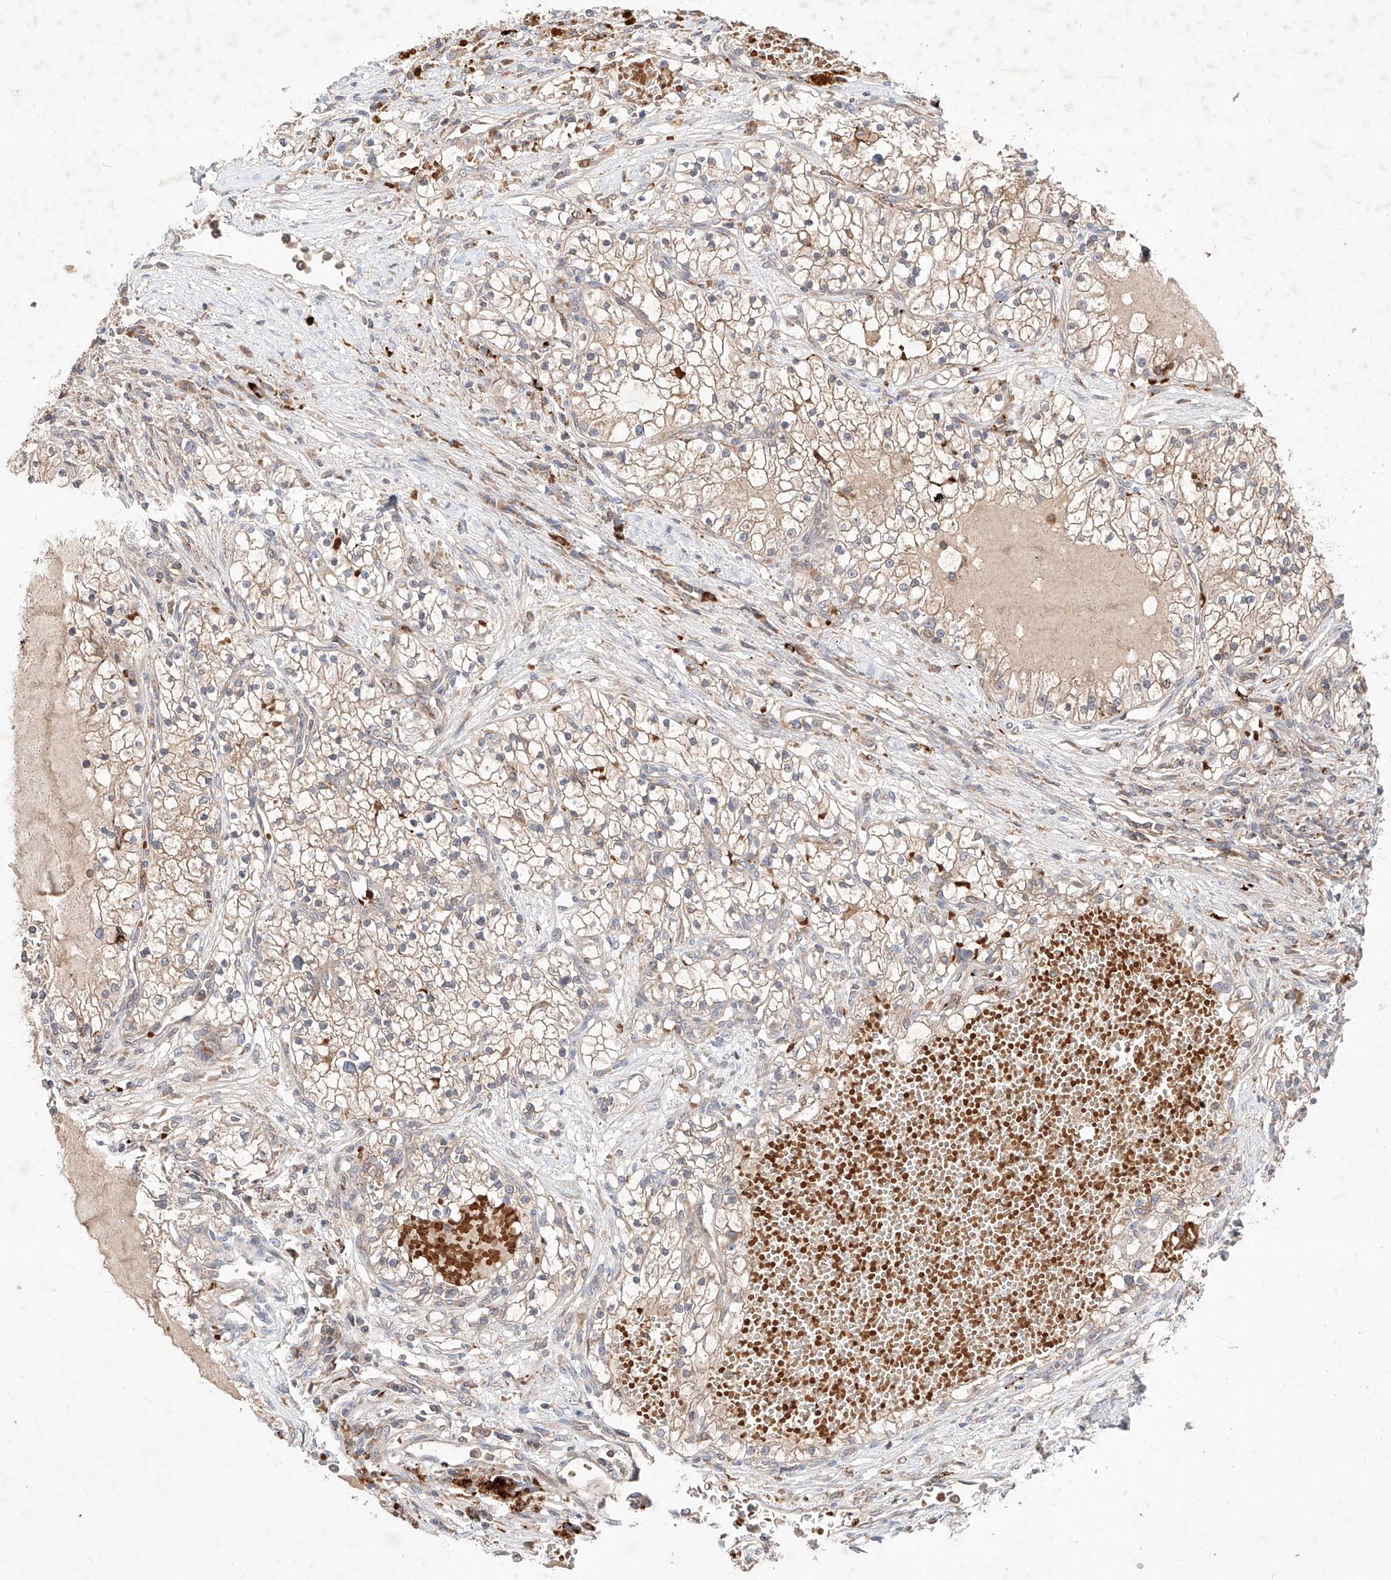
{"staining": {"intensity": "weak", "quantity": ">75%", "location": "cytoplasmic/membranous"}, "tissue": "renal cancer", "cell_type": "Tumor cells", "image_type": "cancer", "snomed": [{"axis": "morphology", "description": "Normal tissue, NOS"}, {"axis": "morphology", "description": "Adenocarcinoma, NOS"}, {"axis": "topography", "description": "Kidney"}], "caption": "Renal cancer (adenocarcinoma) stained with immunohistochemistry shows weak cytoplasmic/membranous staining in approximately >75% of tumor cells.", "gene": "TSNAX", "patient": {"sex": "male", "age": 68}}